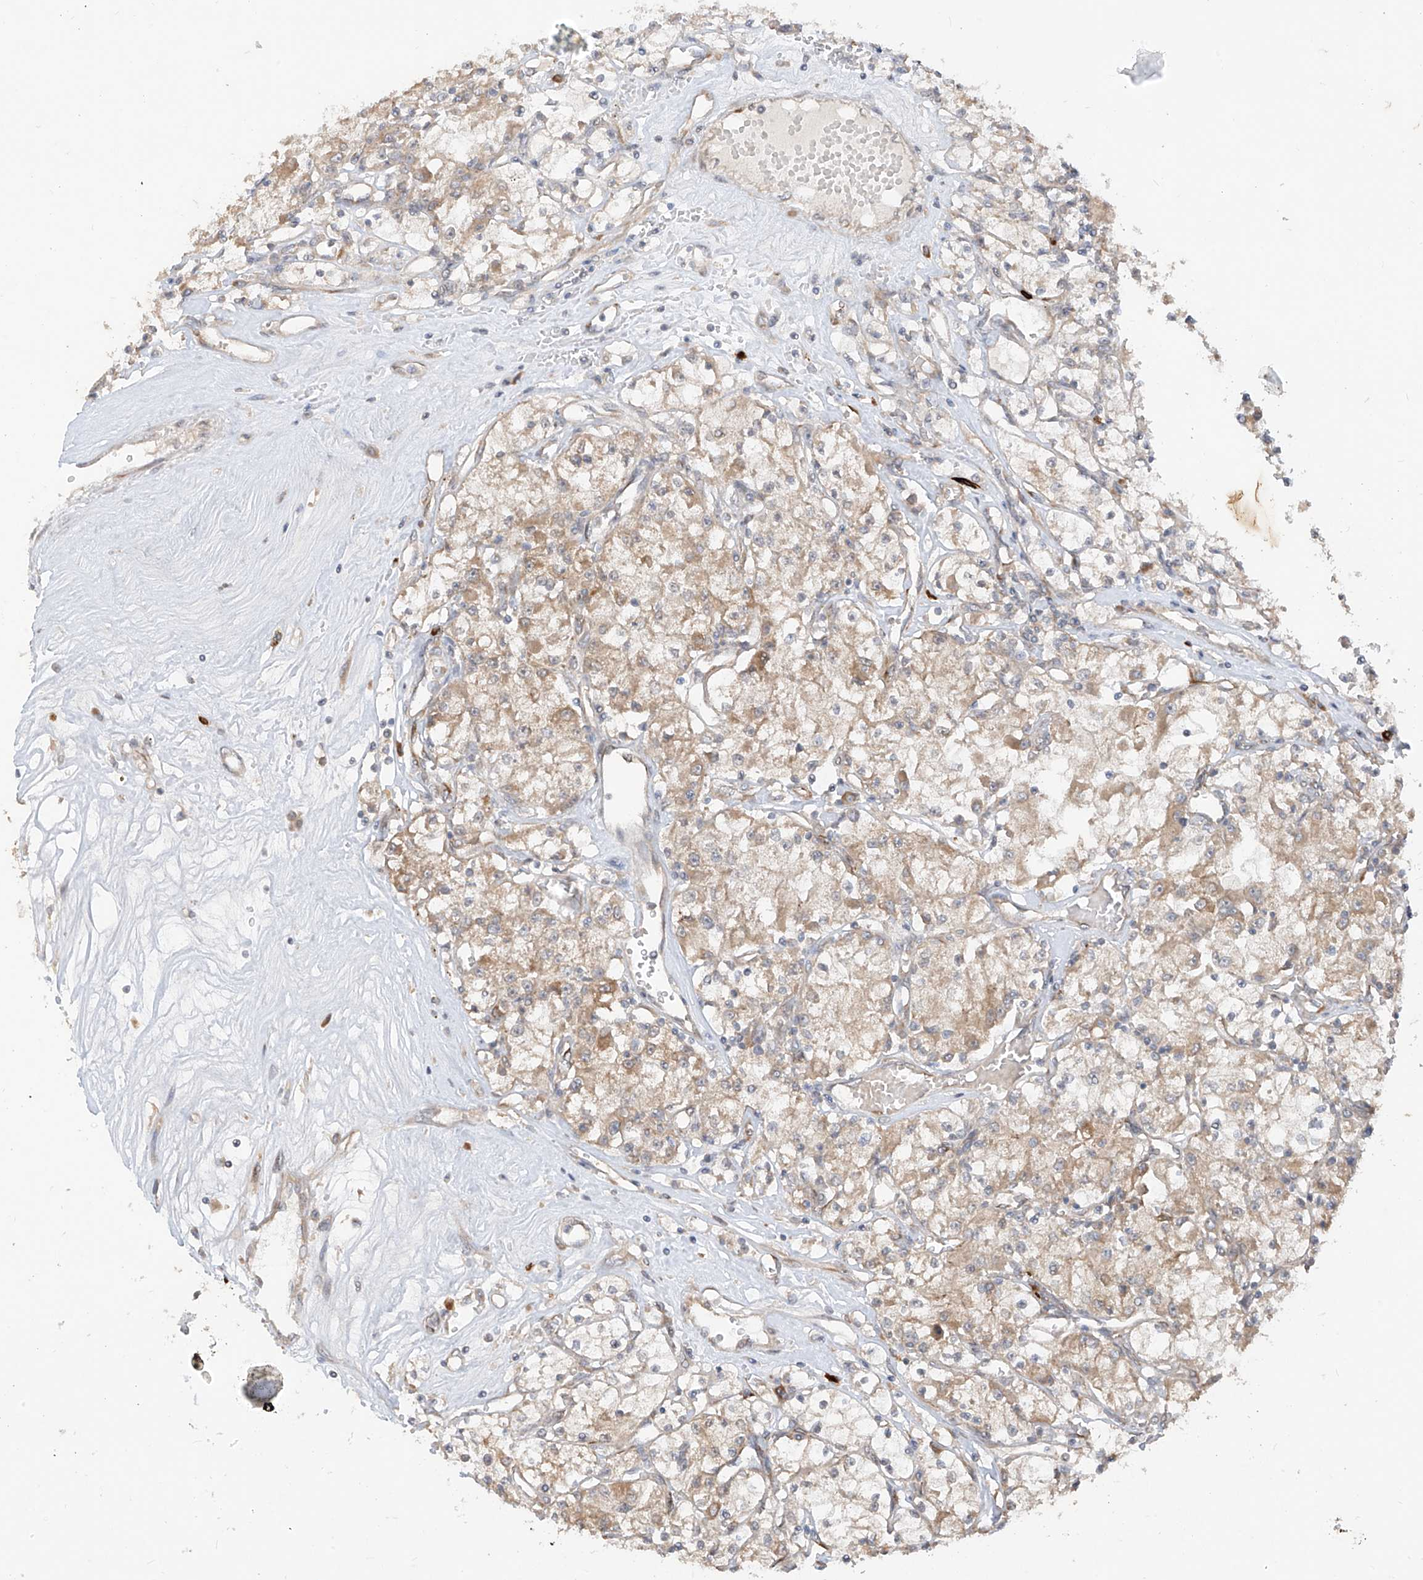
{"staining": {"intensity": "moderate", "quantity": "25%-75%", "location": "cytoplasmic/membranous"}, "tissue": "renal cancer", "cell_type": "Tumor cells", "image_type": "cancer", "snomed": [{"axis": "morphology", "description": "Adenocarcinoma, NOS"}, {"axis": "topography", "description": "Kidney"}], "caption": "This is a photomicrograph of immunohistochemistry (IHC) staining of adenocarcinoma (renal), which shows moderate expression in the cytoplasmic/membranous of tumor cells.", "gene": "MTUS2", "patient": {"sex": "female", "age": 59}}